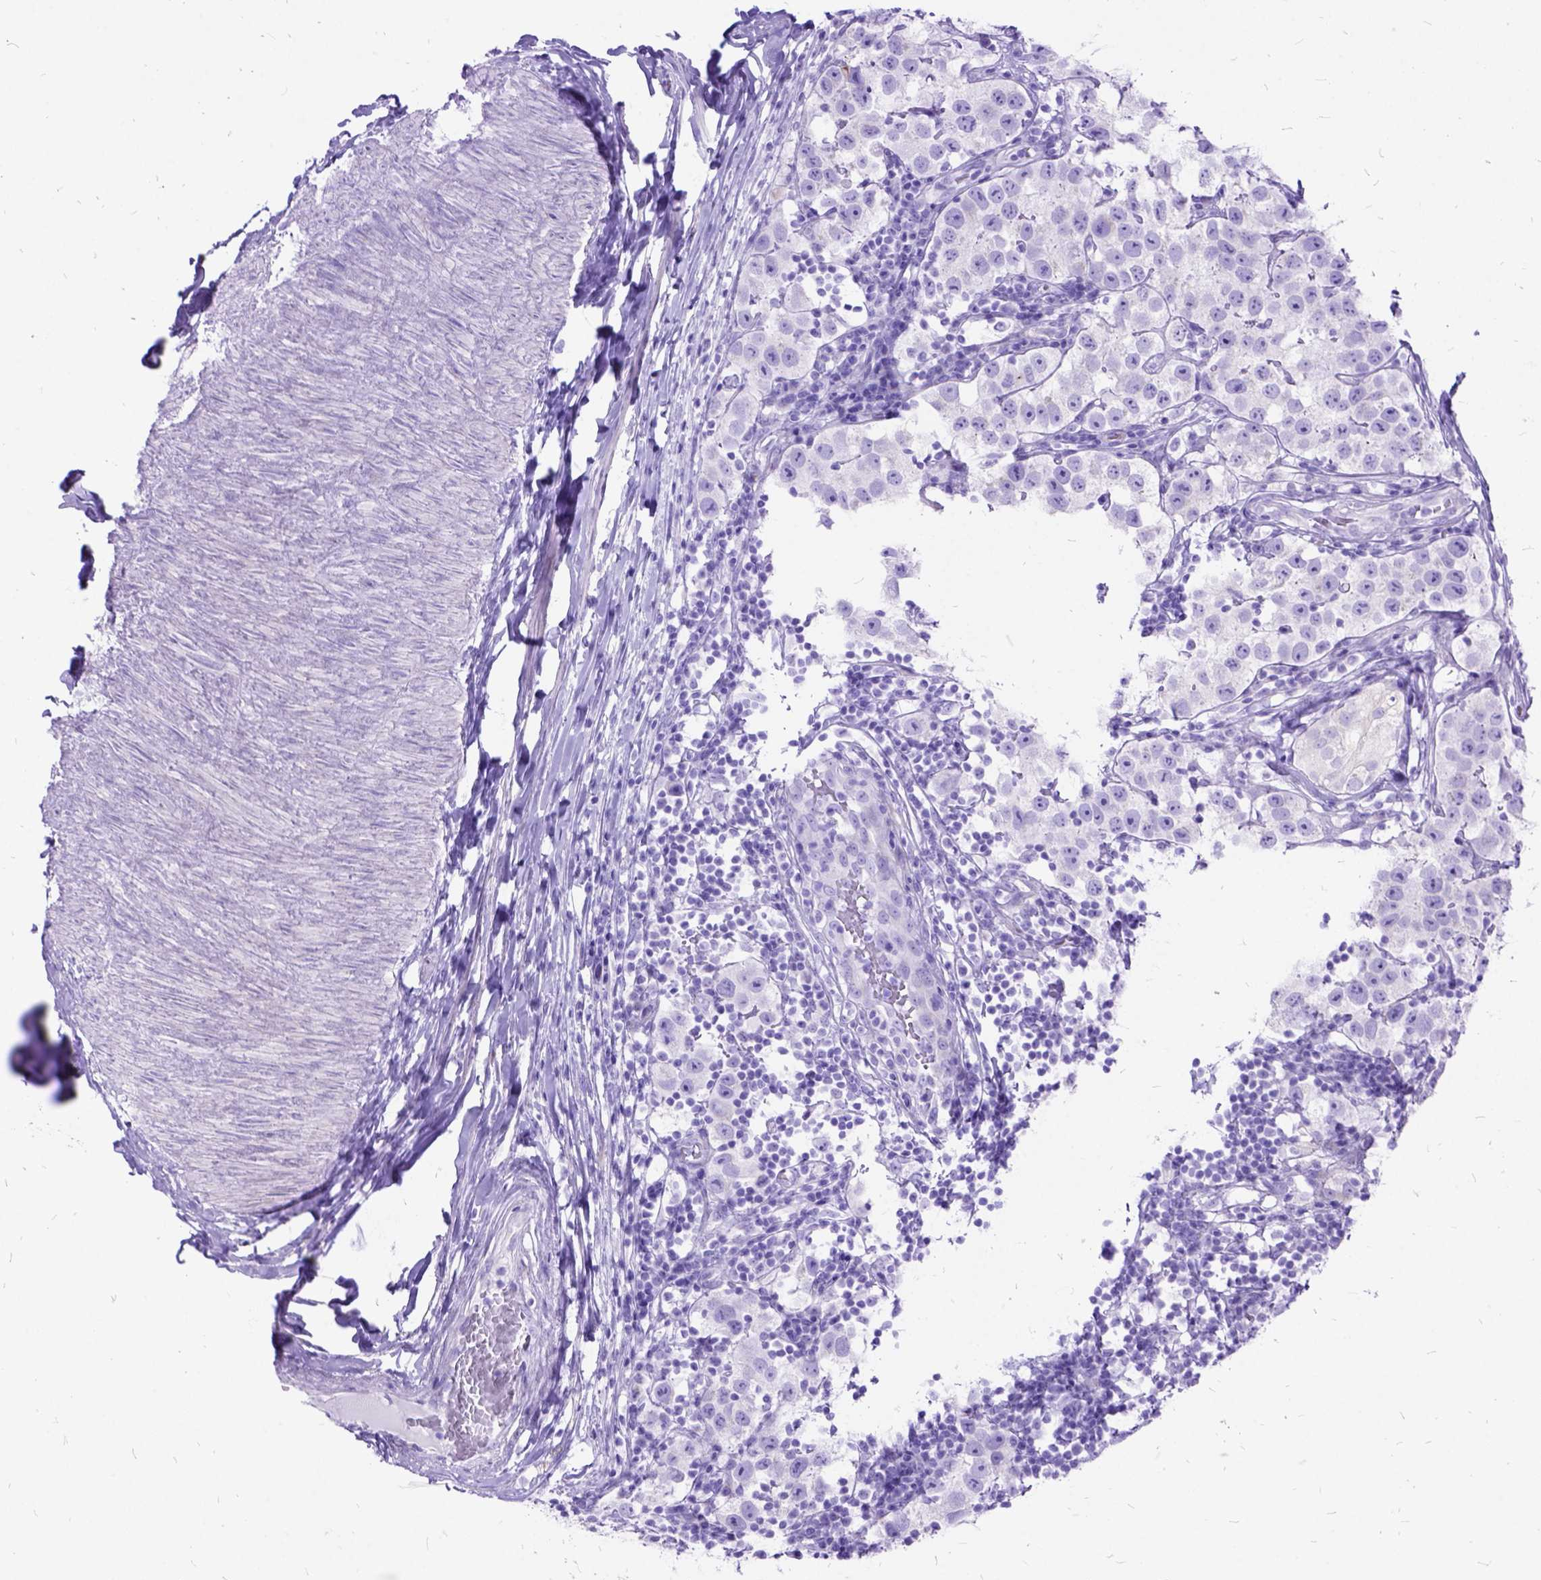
{"staining": {"intensity": "negative", "quantity": "none", "location": "none"}, "tissue": "testis cancer", "cell_type": "Tumor cells", "image_type": "cancer", "snomed": [{"axis": "morphology", "description": "Seminoma, NOS"}, {"axis": "topography", "description": "Testis"}], "caption": "This histopathology image is of testis cancer (seminoma) stained with immunohistochemistry (IHC) to label a protein in brown with the nuclei are counter-stained blue. There is no staining in tumor cells.", "gene": "DNAH2", "patient": {"sex": "male", "age": 34}}